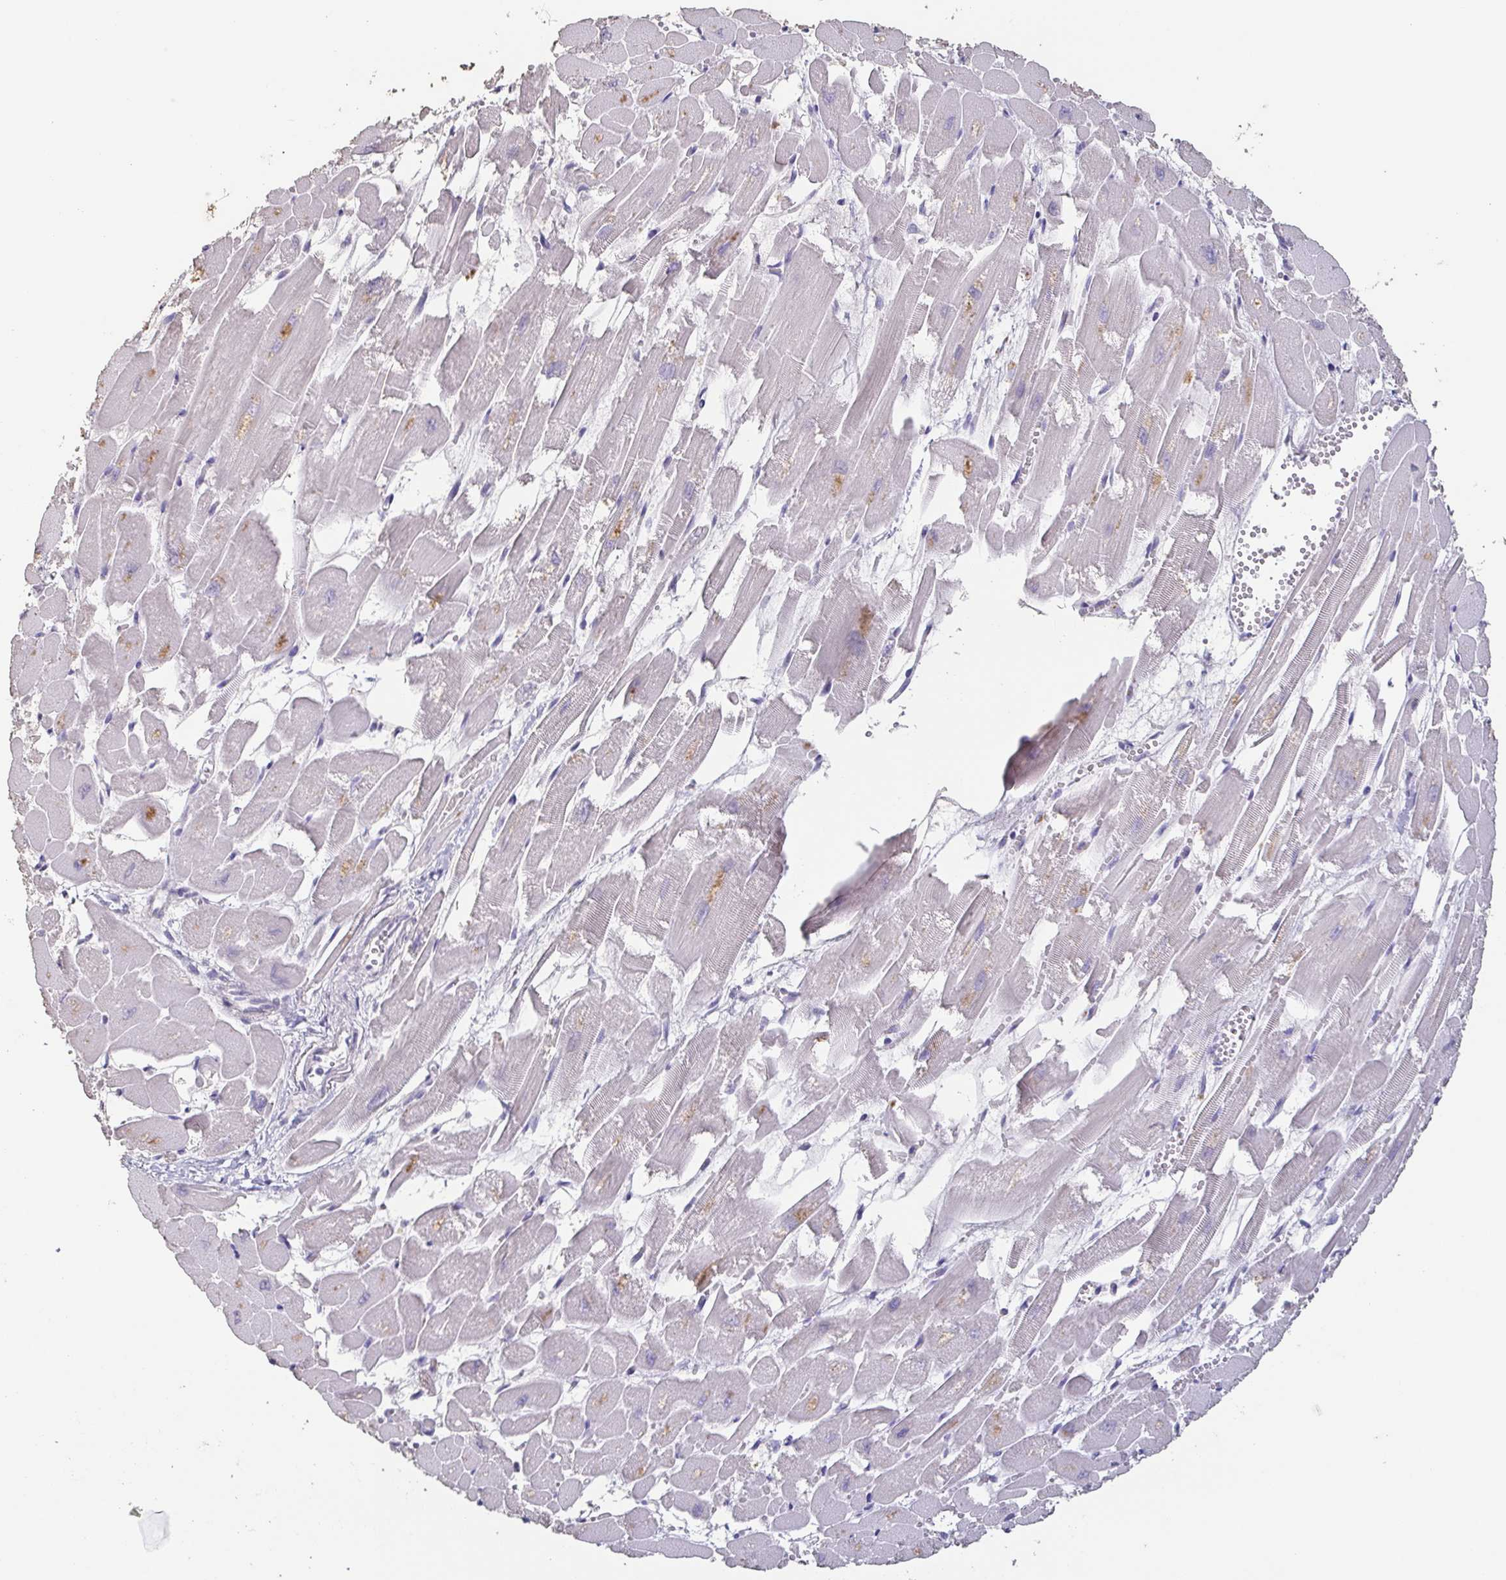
{"staining": {"intensity": "negative", "quantity": "none", "location": "none"}, "tissue": "heart muscle", "cell_type": "Cardiomyocytes", "image_type": "normal", "snomed": [{"axis": "morphology", "description": "Normal tissue, NOS"}, {"axis": "topography", "description": "Heart"}], "caption": "The image displays no staining of cardiomyocytes in normal heart muscle. (Stains: DAB immunohistochemistry (IHC) with hematoxylin counter stain, Microscopy: brightfield microscopy at high magnification).", "gene": "BPIFA2", "patient": {"sex": "female", "age": 52}}